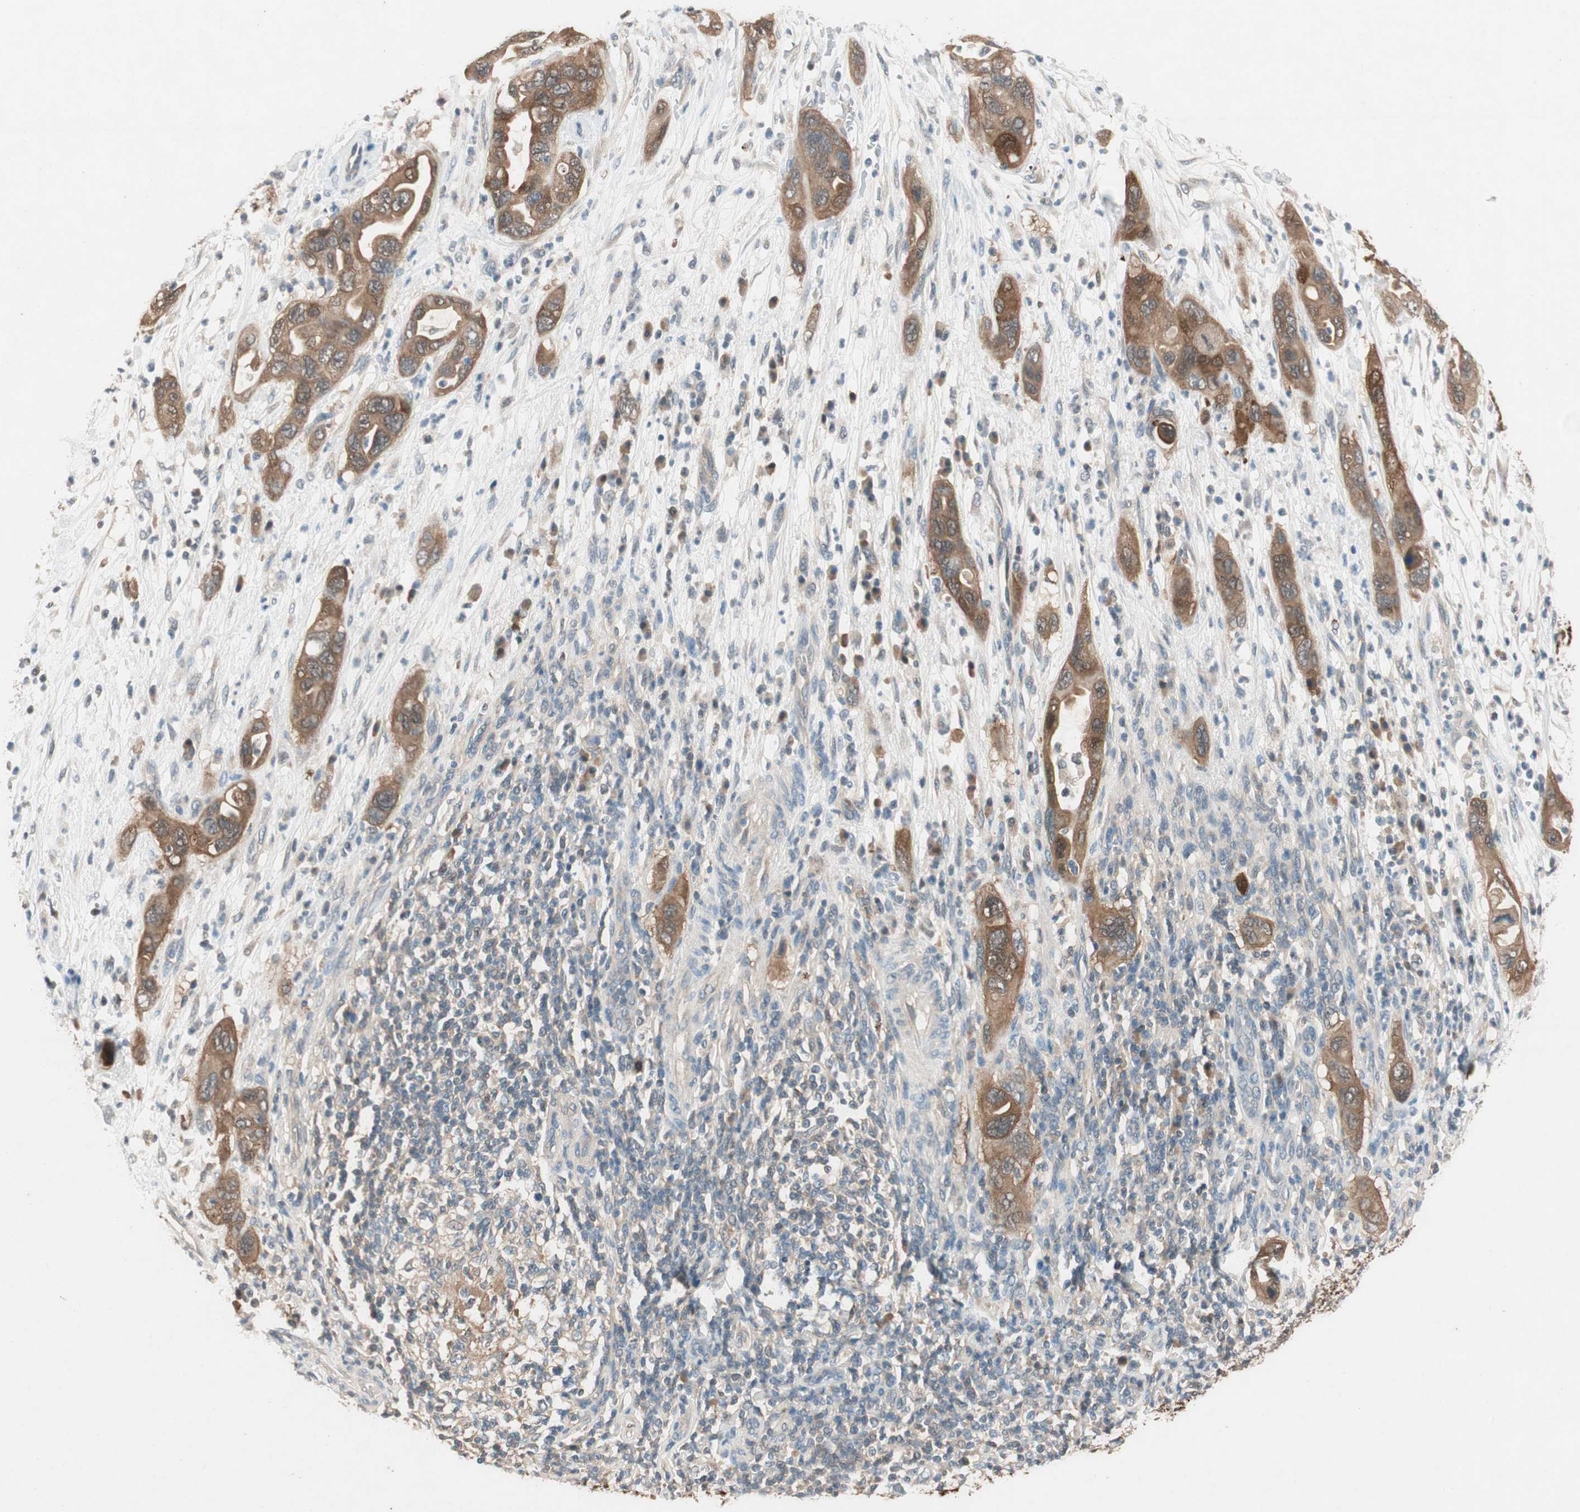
{"staining": {"intensity": "moderate", "quantity": ">75%", "location": "cytoplasmic/membranous"}, "tissue": "pancreatic cancer", "cell_type": "Tumor cells", "image_type": "cancer", "snomed": [{"axis": "morphology", "description": "Adenocarcinoma, NOS"}, {"axis": "topography", "description": "Pancreas"}], "caption": "Immunohistochemistry of human adenocarcinoma (pancreatic) shows medium levels of moderate cytoplasmic/membranous positivity in approximately >75% of tumor cells.", "gene": "SERPINB5", "patient": {"sex": "female", "age": 71}}